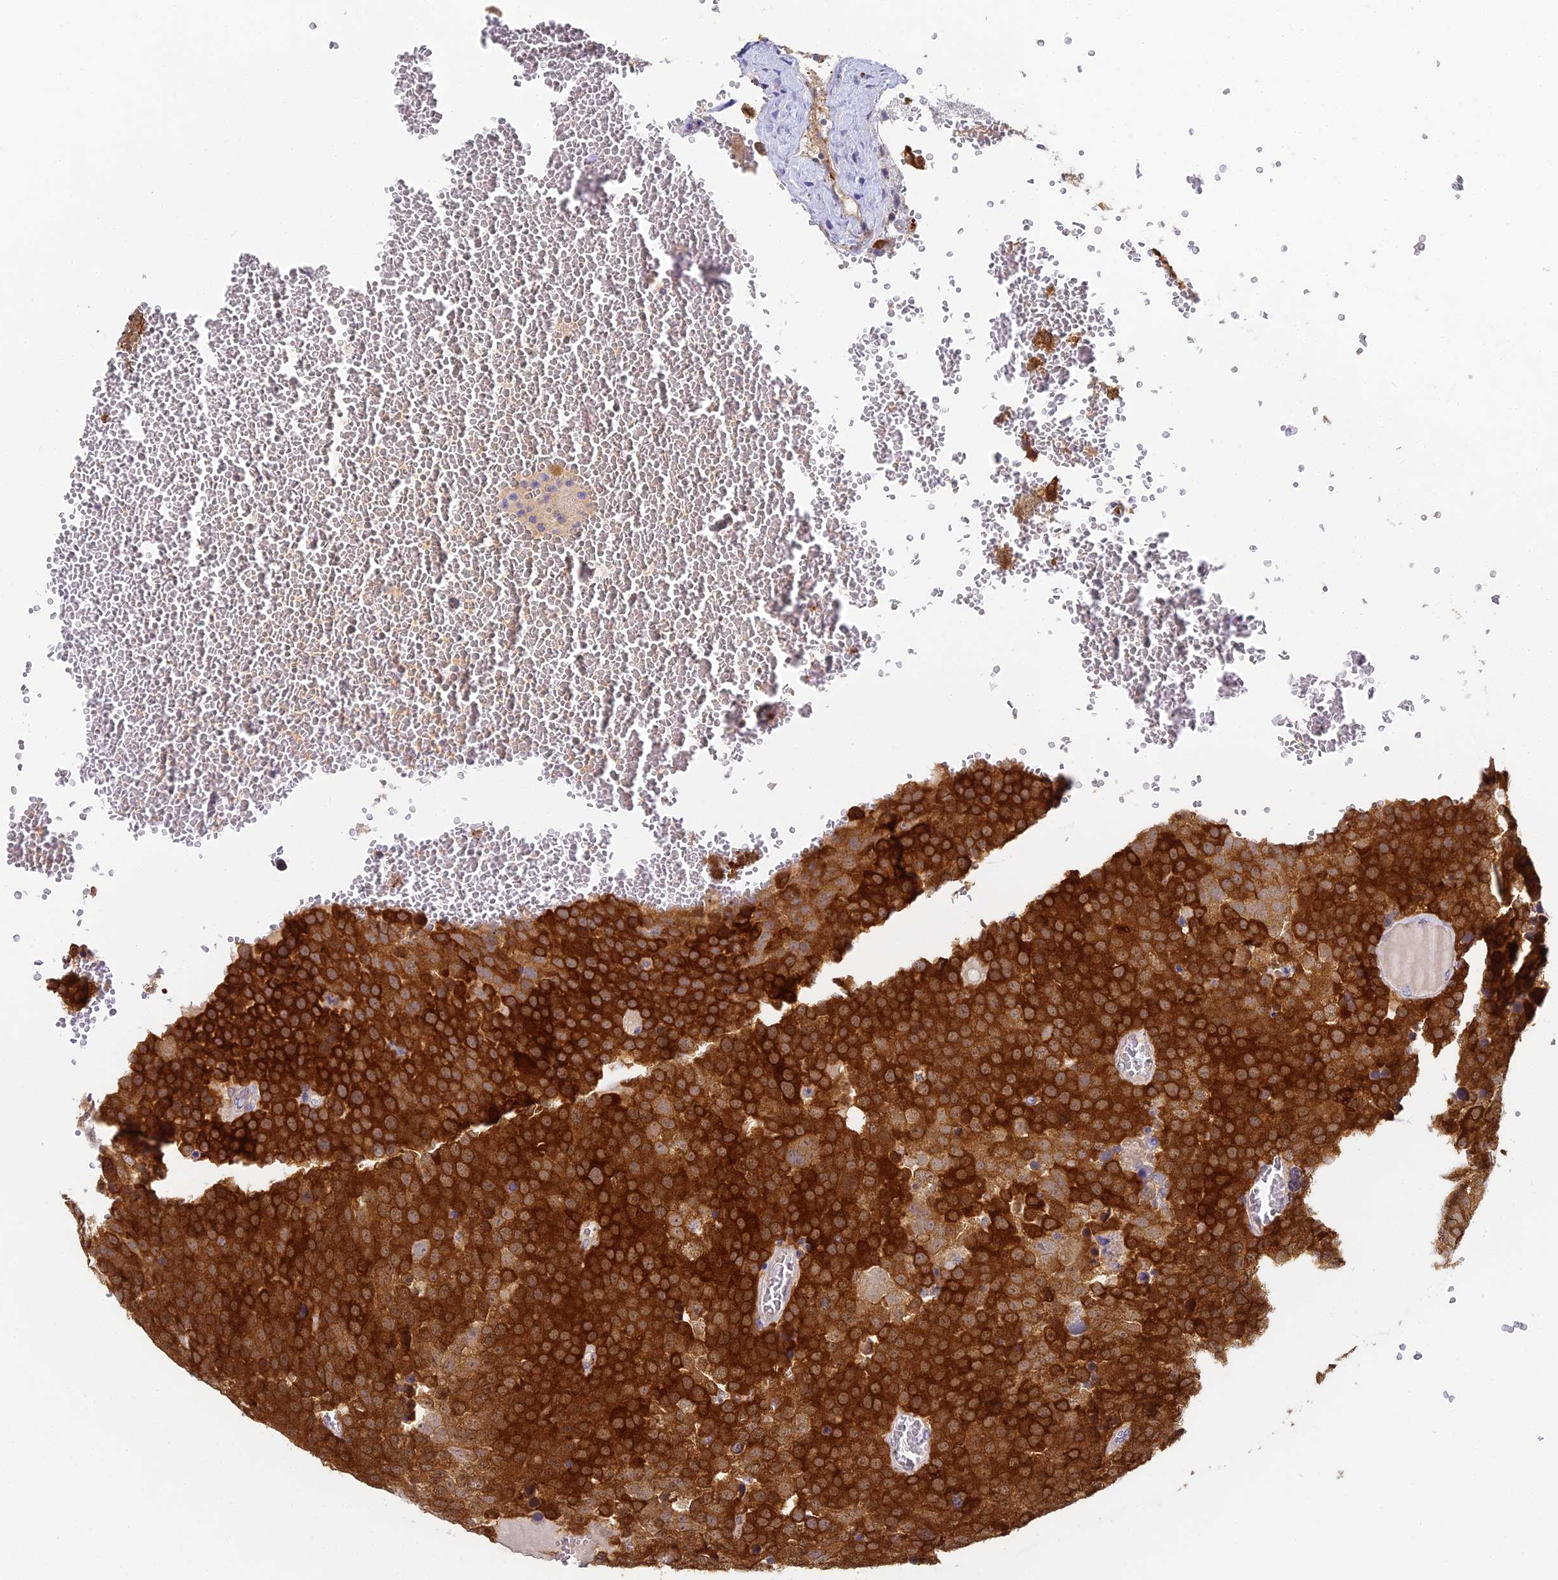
{"staining": {"intensity": "strong", "quantity": ">75%", "location": "cytoplasmic/membranous"}, "tissue": "testis cancer", "cell_type": "Tumor cells", "image_type": "cancer", "snomed": [{"axis": "morphology", "description": "Seminoma, NOS"}, {"axis": "topography", "description": "Testis"}], "caption": "Strong cytoplasmic/membranous staining for a protein is identified in about >75% of tumor cells of seminoma (testis) using immunohistochemistry (IHC).", "gene": "YAE1", "patient": {"sex": "male", "age": 71}}